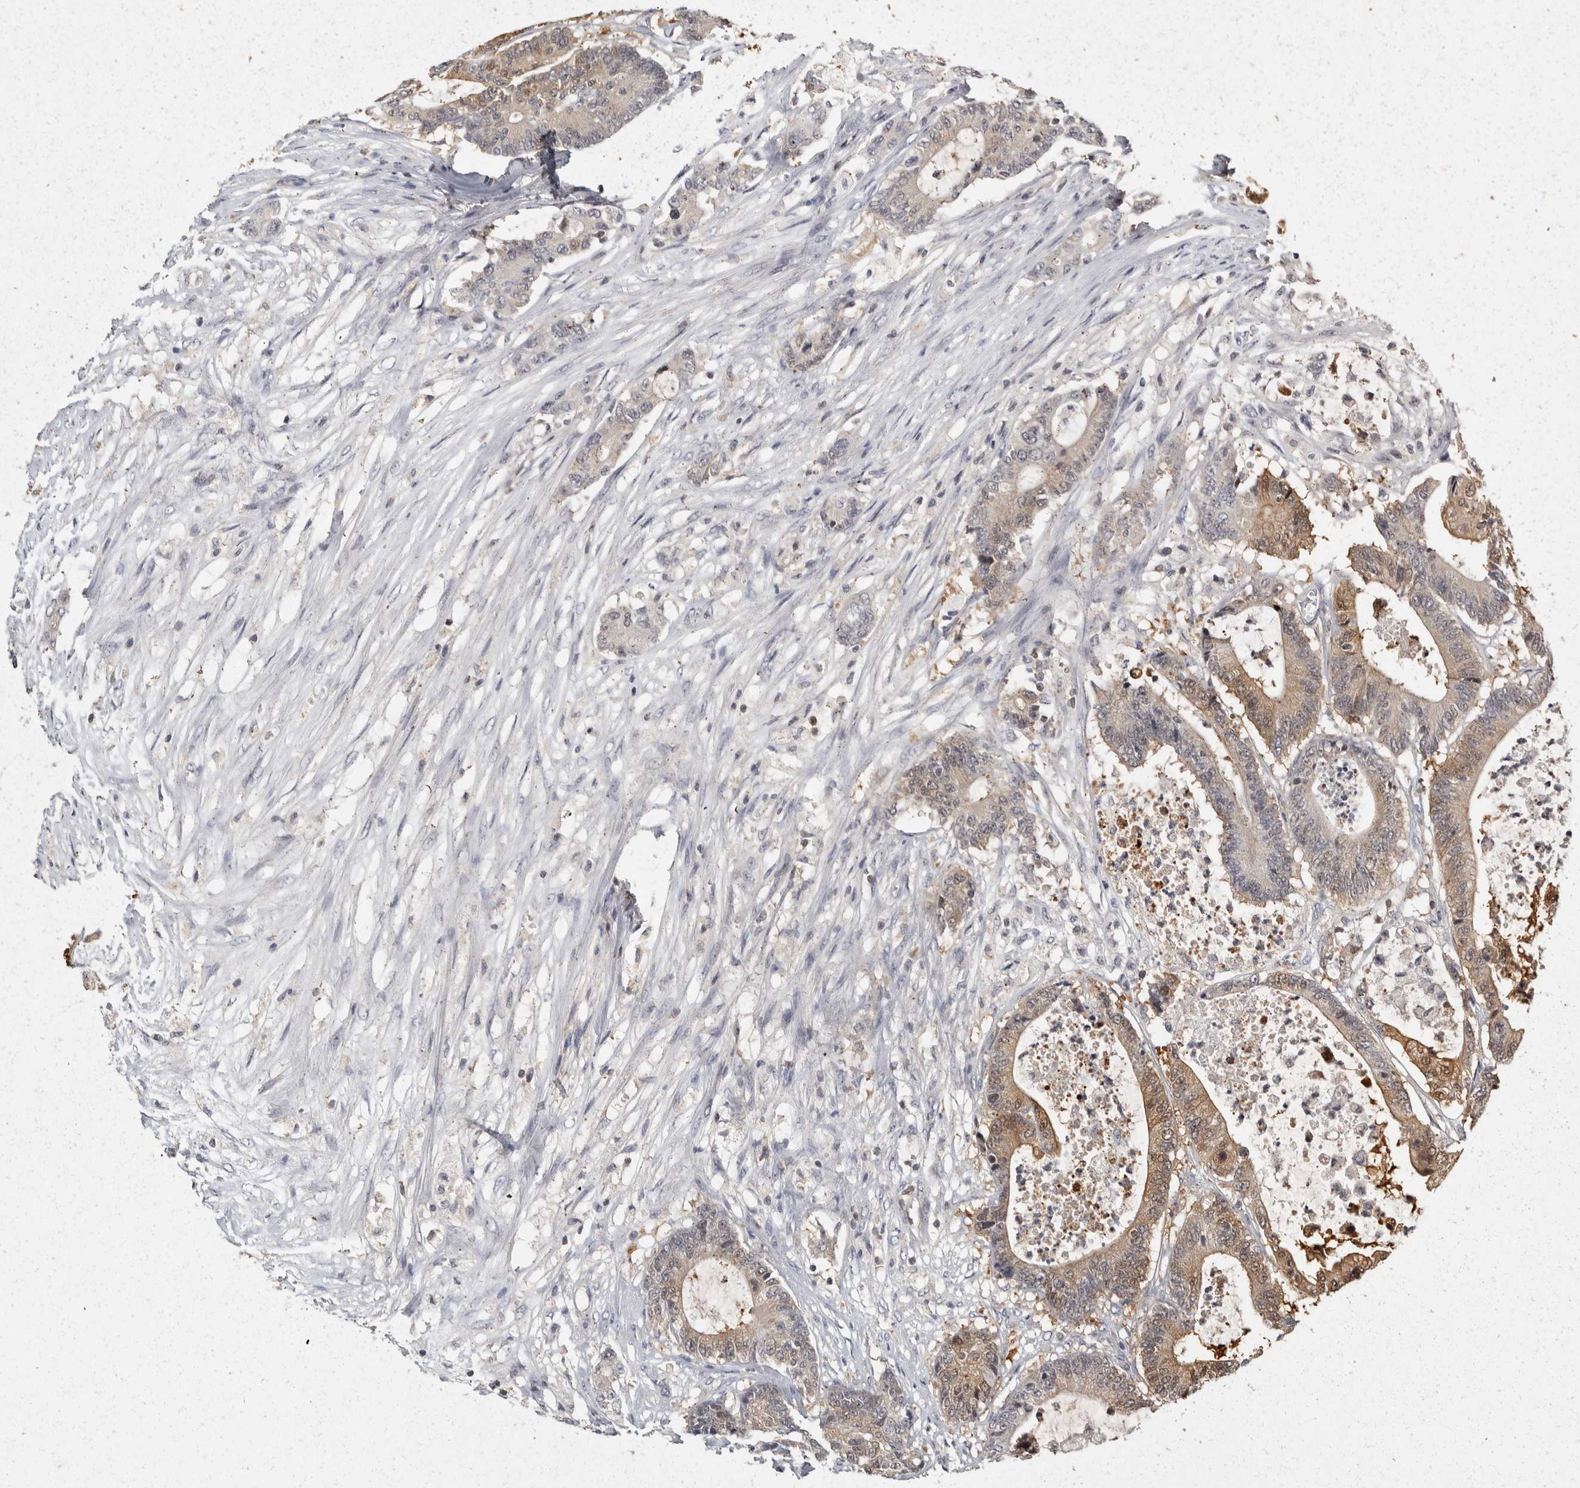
{"staining": {"intensity": "weak", "quantity": "<25%", "location": "cytoplasmic/membranous"}, "tissue": "colorectal cancer", "cell_type": "Tumor cells", "image_type": "cancer", "snomed": [{"axis": "morphology", "description": "Adenocarcinoma, NOS"}, {"axis": "topography", "description": "Colon"}], "caption": "This photomicrograph is of colorectal adenocarcinoma stained with immunohistochemistry to label a protein in brown with the nuclei are counter-stained blue. There is no staining in tumor cells.", "gene": "ACAT2", "patient": {"sex": "female", "age": 84}}